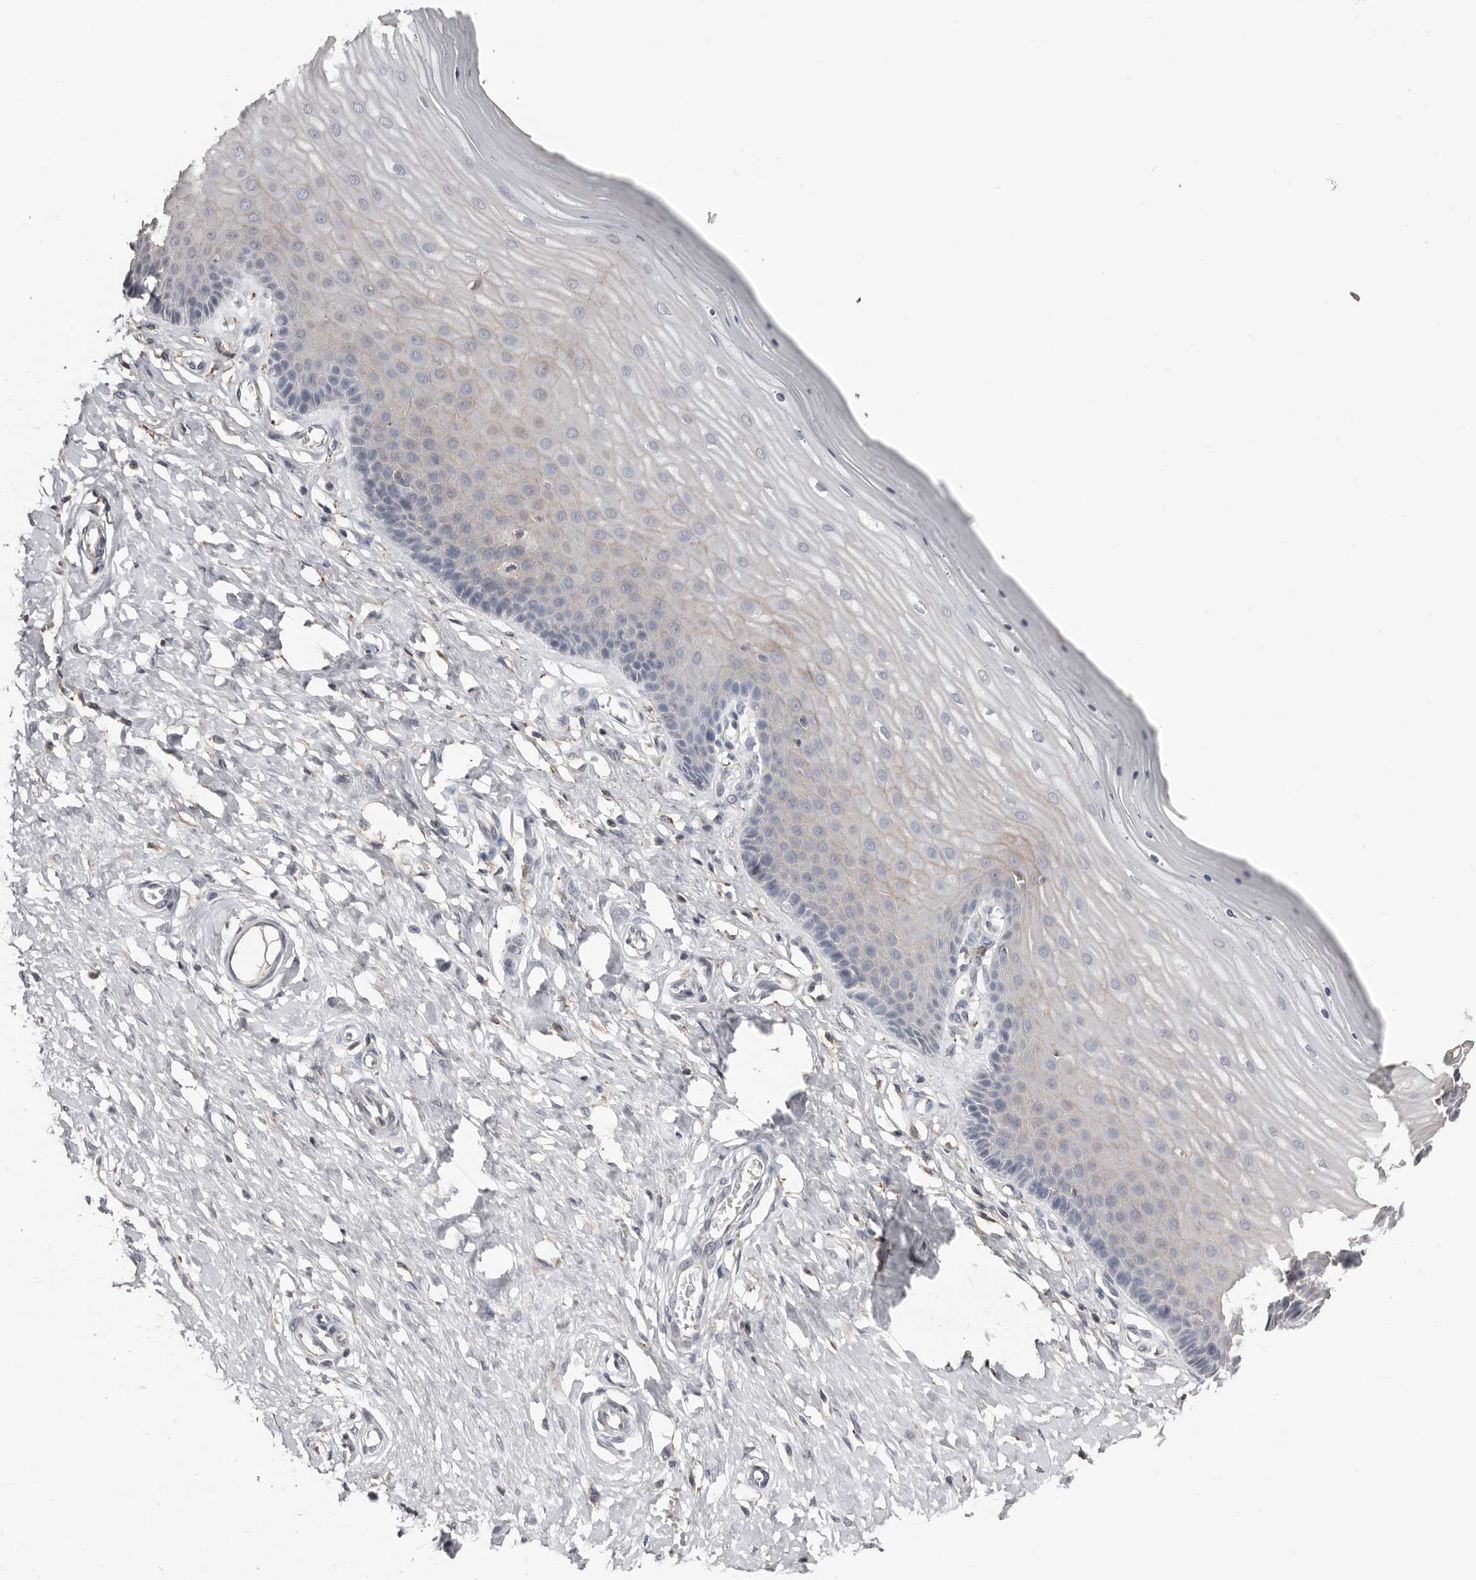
{"staining": {"intensity": "weak", "quantity": ">75%", "location": "cytoplasmic/membranous"}, "tissue": "cervix", "cell_type": "Glandular cells", "image_type": "normal", "snomed": [{"axis": "morphology", "description": "Normal tissue, NOS"}, {"axis": "topography", "description": "Cervix"}], "caption": "Immunohistochemistry (IHC) (DAB (3,3'-diaminobenzidine)) staining of benign human cervix shows weak cytoplasmic/membranous protein positivity in about >75% of glandular cells.", "gene": "SLC39A2", "patient": {"sex": "female", "age": 55}}